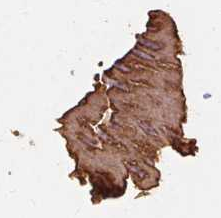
{"staining": {"intensity": "strong", "quantity": "25%-75%", "location": "cytoplasmic/membranous"}, "tissue": "esophagus", "cell_type": "Squamous epithelial cells", "image_type": "normal", "snomed": [{"axis": "morphology", "description": "Normal tissue, NOS"}, {"axis": "topography", "description": "Esophagus"}], "caption": "Protein expression analysis of normal human esophagus reveals strong cytoplasmic/membranous positivity in approximately 25%-75% of squamous epithelial cells. (brown staining indicates protein expression, while blue staining denotes nuclei).", "gene": "KRT6A", "patient": {"sex": "female", "age": 61}}